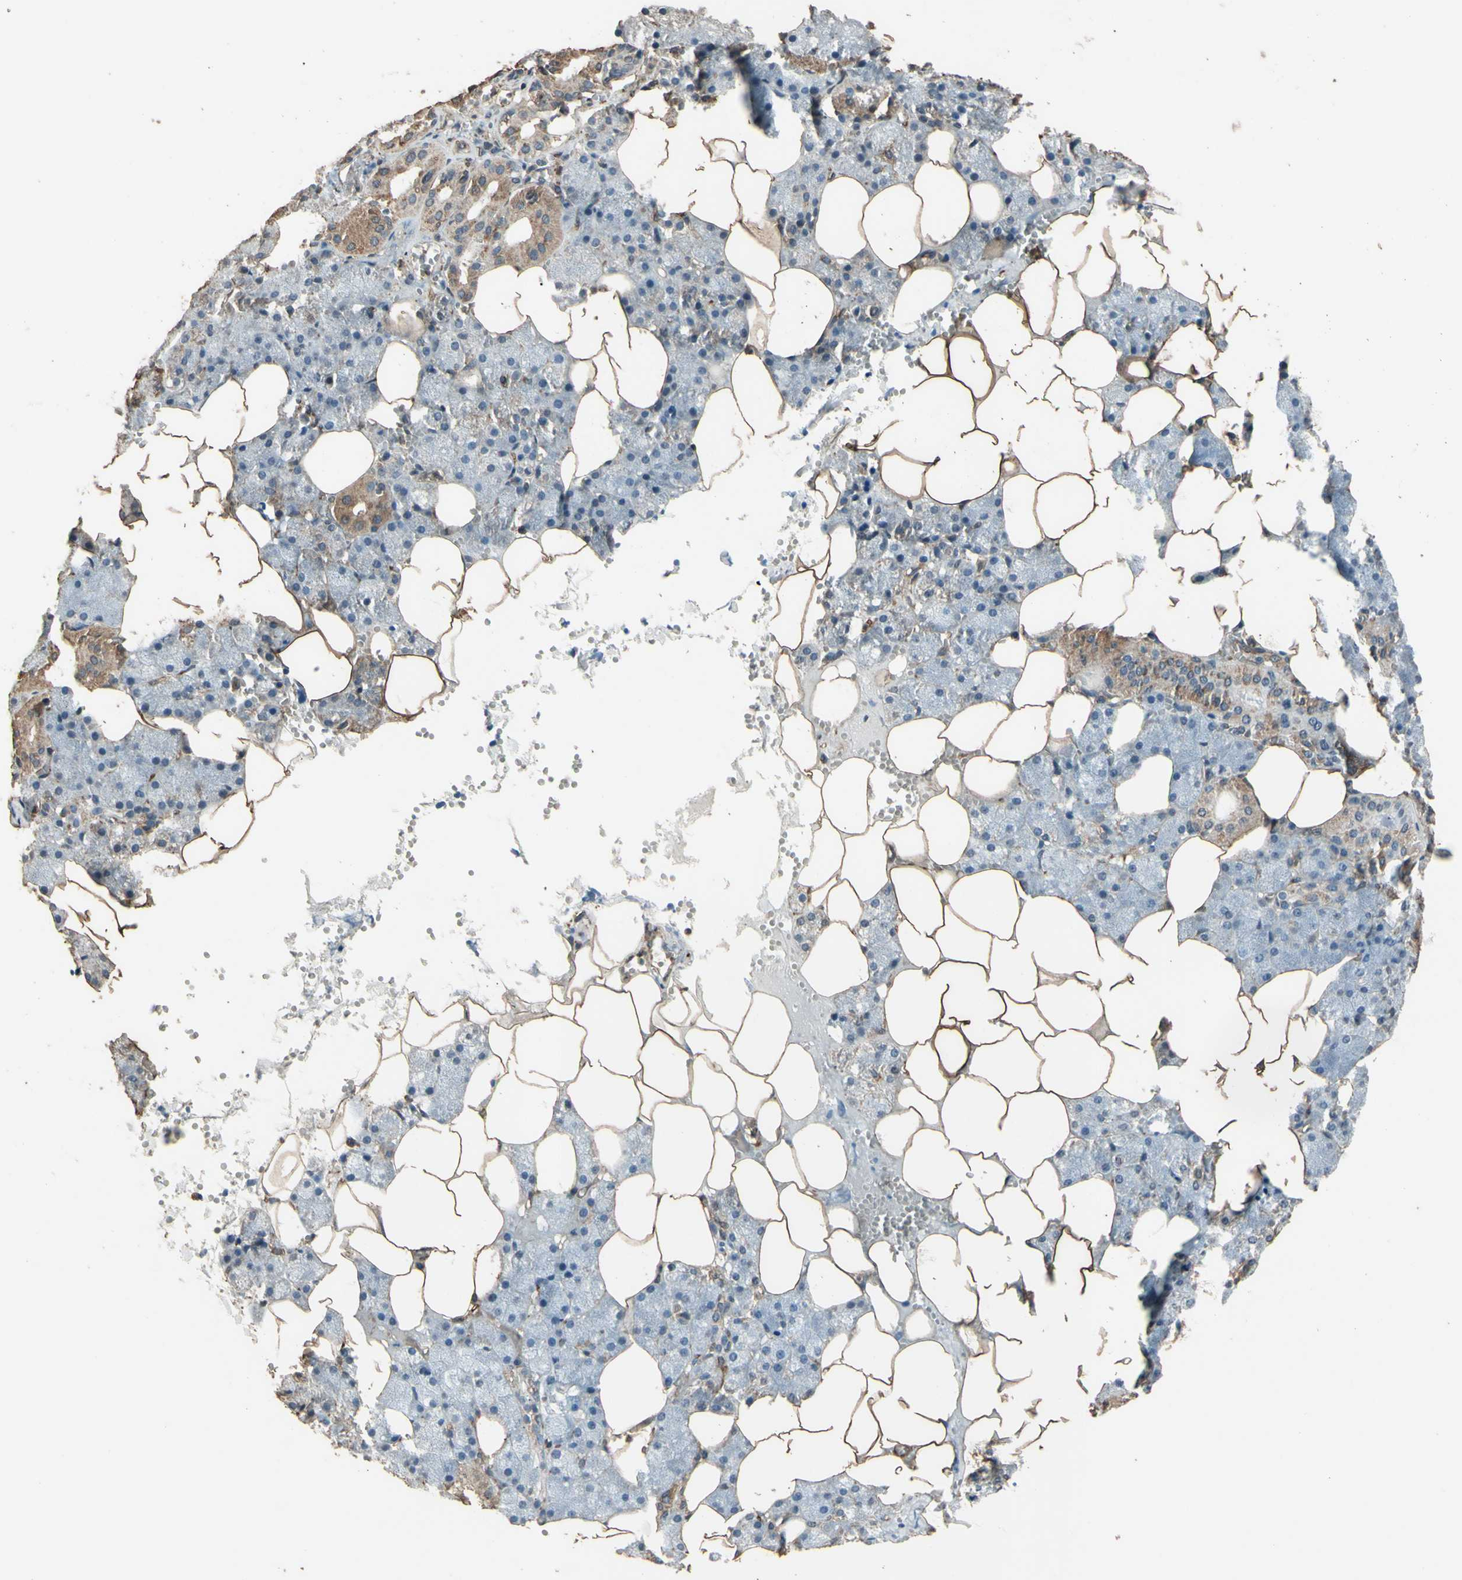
{"staining": {"intensity": "moderate", "quantity": ">75%", "location": "cytoplasmic/membranous"}, "tissue": "salivary gland", "cell_type": "Glandular cells", "image_type": "normal", "snomed": [{"axis": "morphology", "description": "Normal tissue, NOS"}, {"axis": "topography", "description": "Salivary gland"}], "caption": "Glandular cells exhibit medium levels of moderate cytoplasmic/membranous positivity in approximately >75% of cells in unremarkable salivary gland.", "gene": "TSPO", "patient": {"sex": "male", "age": 62}}